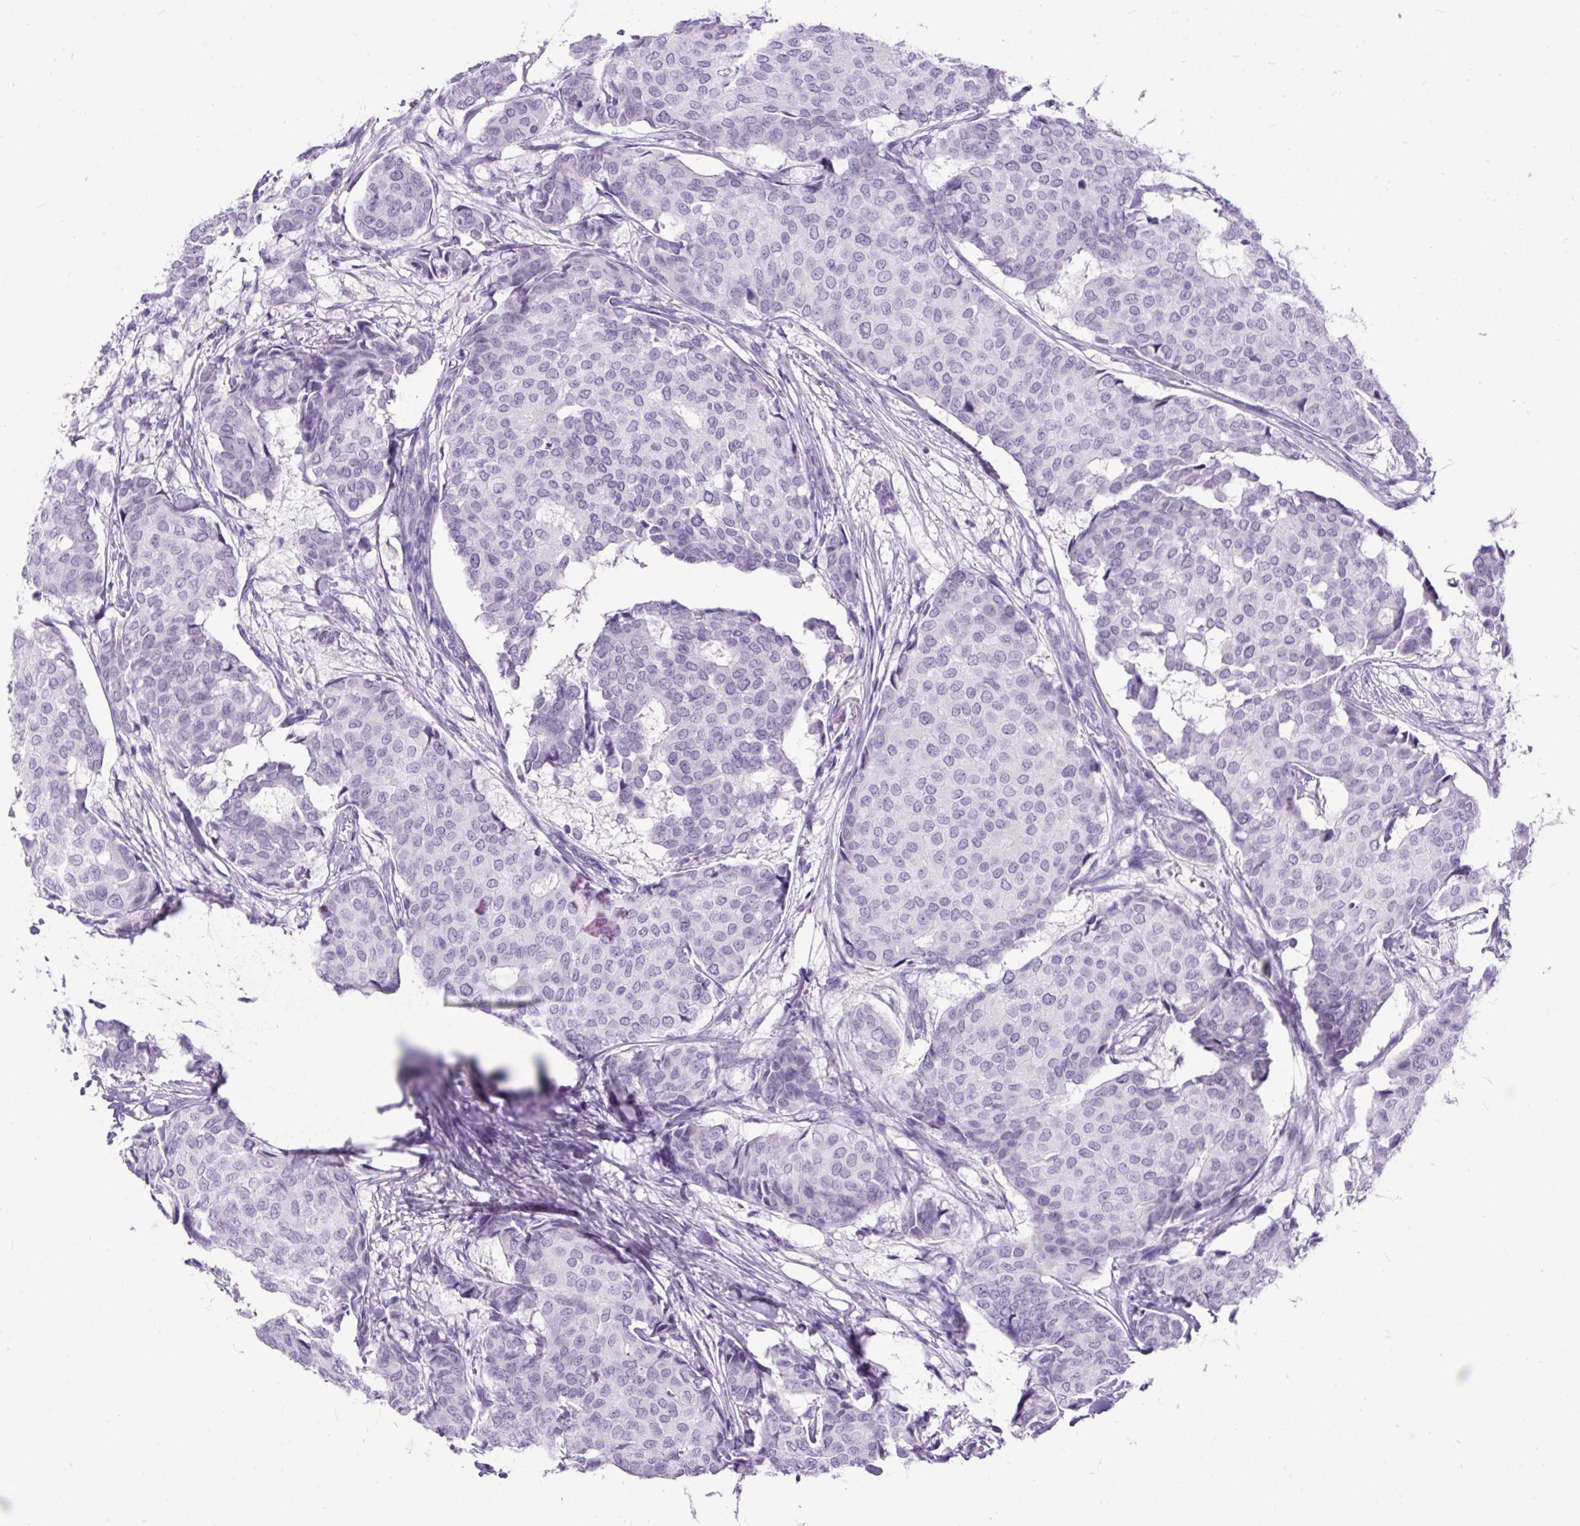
{"staining": {"intensity": "negative", "quantity": "none", "location": "none"}, "tissue": "breast cancer", "cell_type": "Tumor cells", "image_type": "cancer", "snomed": [{"axis": "morphology", "description": "Duct carcinoma"}, {"axis": "topography", "description": "Breast"}], "caption": "Tumor cells are negative for protein expression in human breast invasive ductal carcinoma.", "gene": "SCGB1A1", "patient": {"sex": "female", "age": 75}}